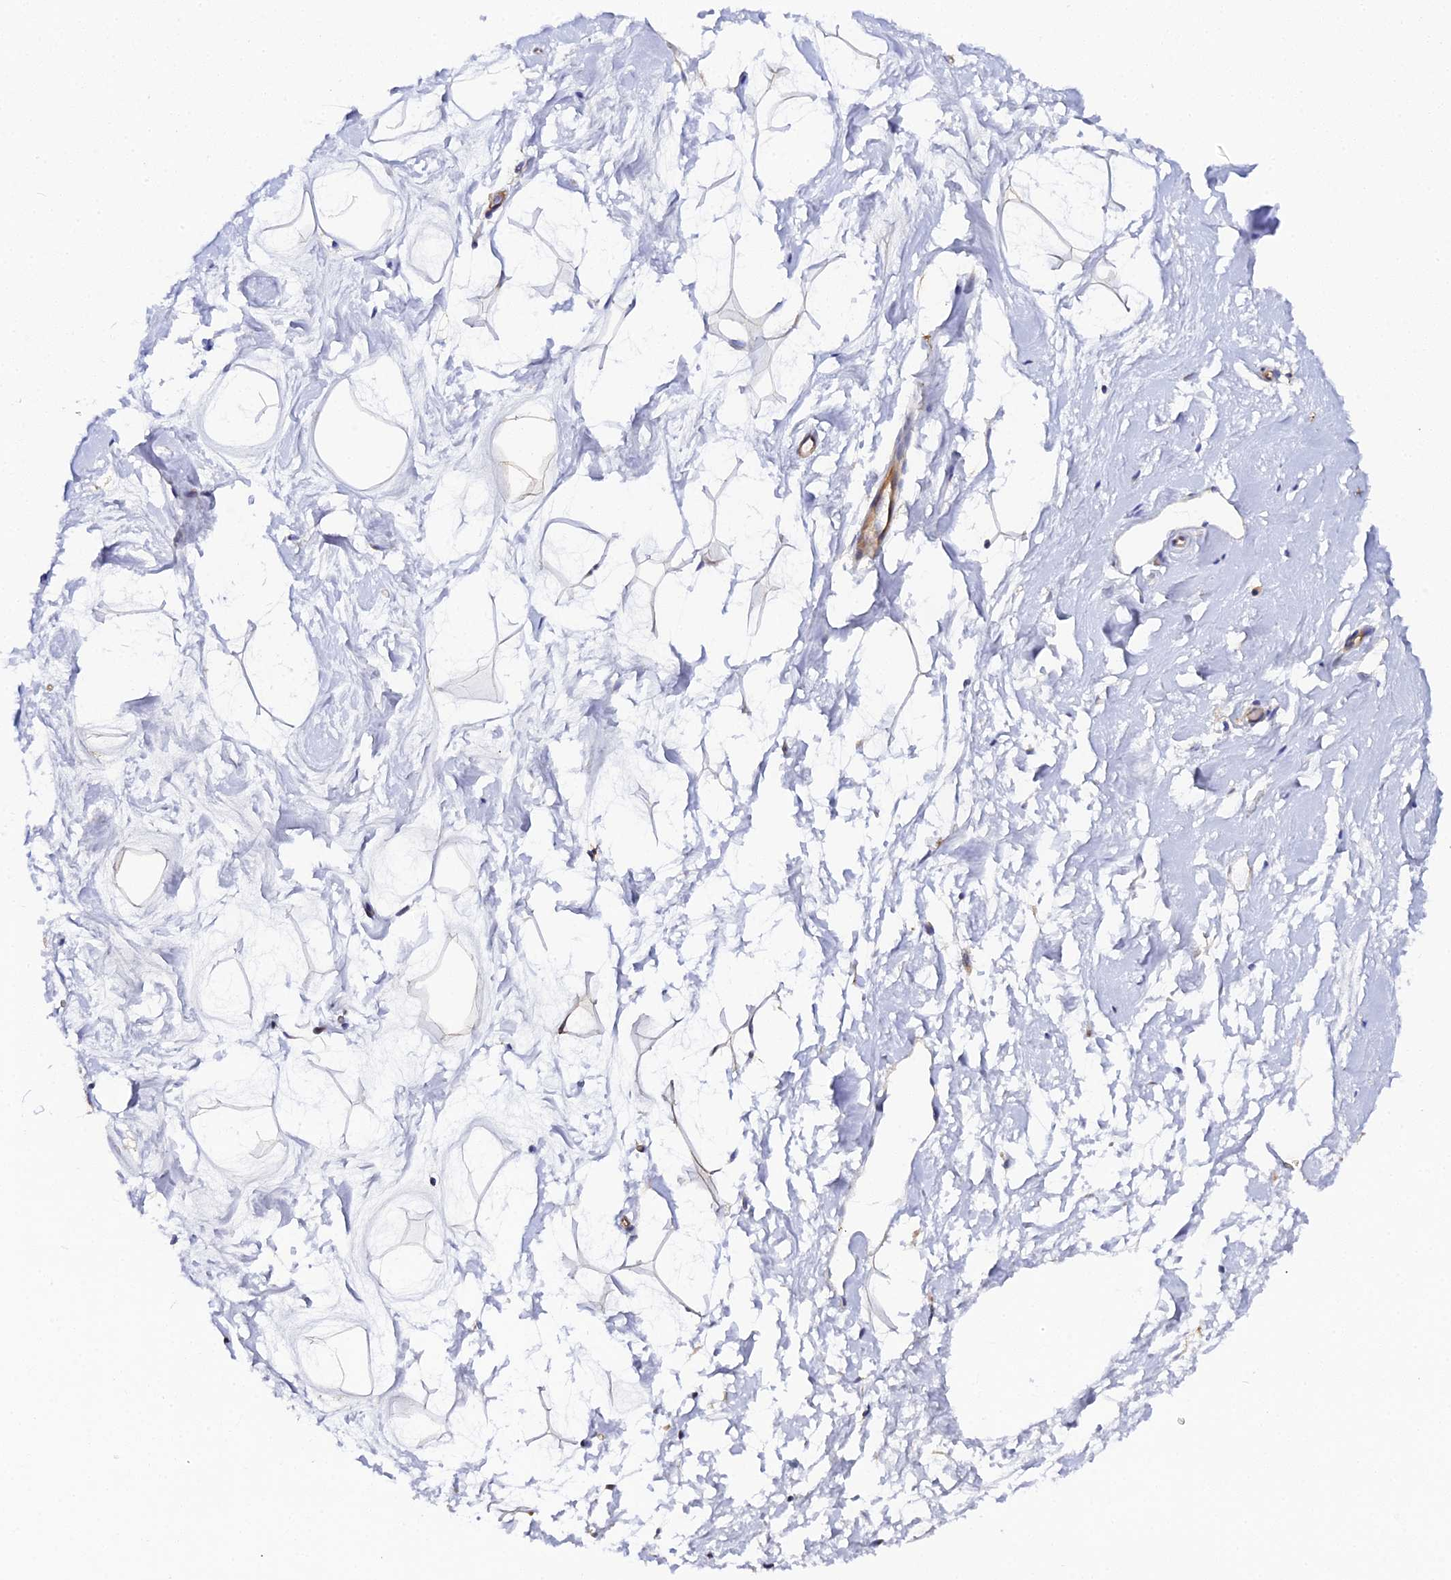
{"staining": {"intensity": "moderate", "quantity": "25%-75%", "location": "cytoplasmic/membranous"}, "tissue": "breast", "cell_type": "Adipocytes", "image_type": "normal", "snomed": [{"axis": "morphology", "description": "Normal tissue, NOS"}, {"axis": "morphology", "description": "Adenoma, NOS"}, {"axis": "topography", "description": "Breast"}], "caption": "Normal breast demonstrates moderate cytoplasmic/membranous staining in about 25%-75% of adipocytes The protein is stained brown, and the nuclei are stained in blue (DAB IHC with brightfield microscopy, high magnification)..", "gene": "GNG5B", "patient": {"sex": "female", "age": 23}}